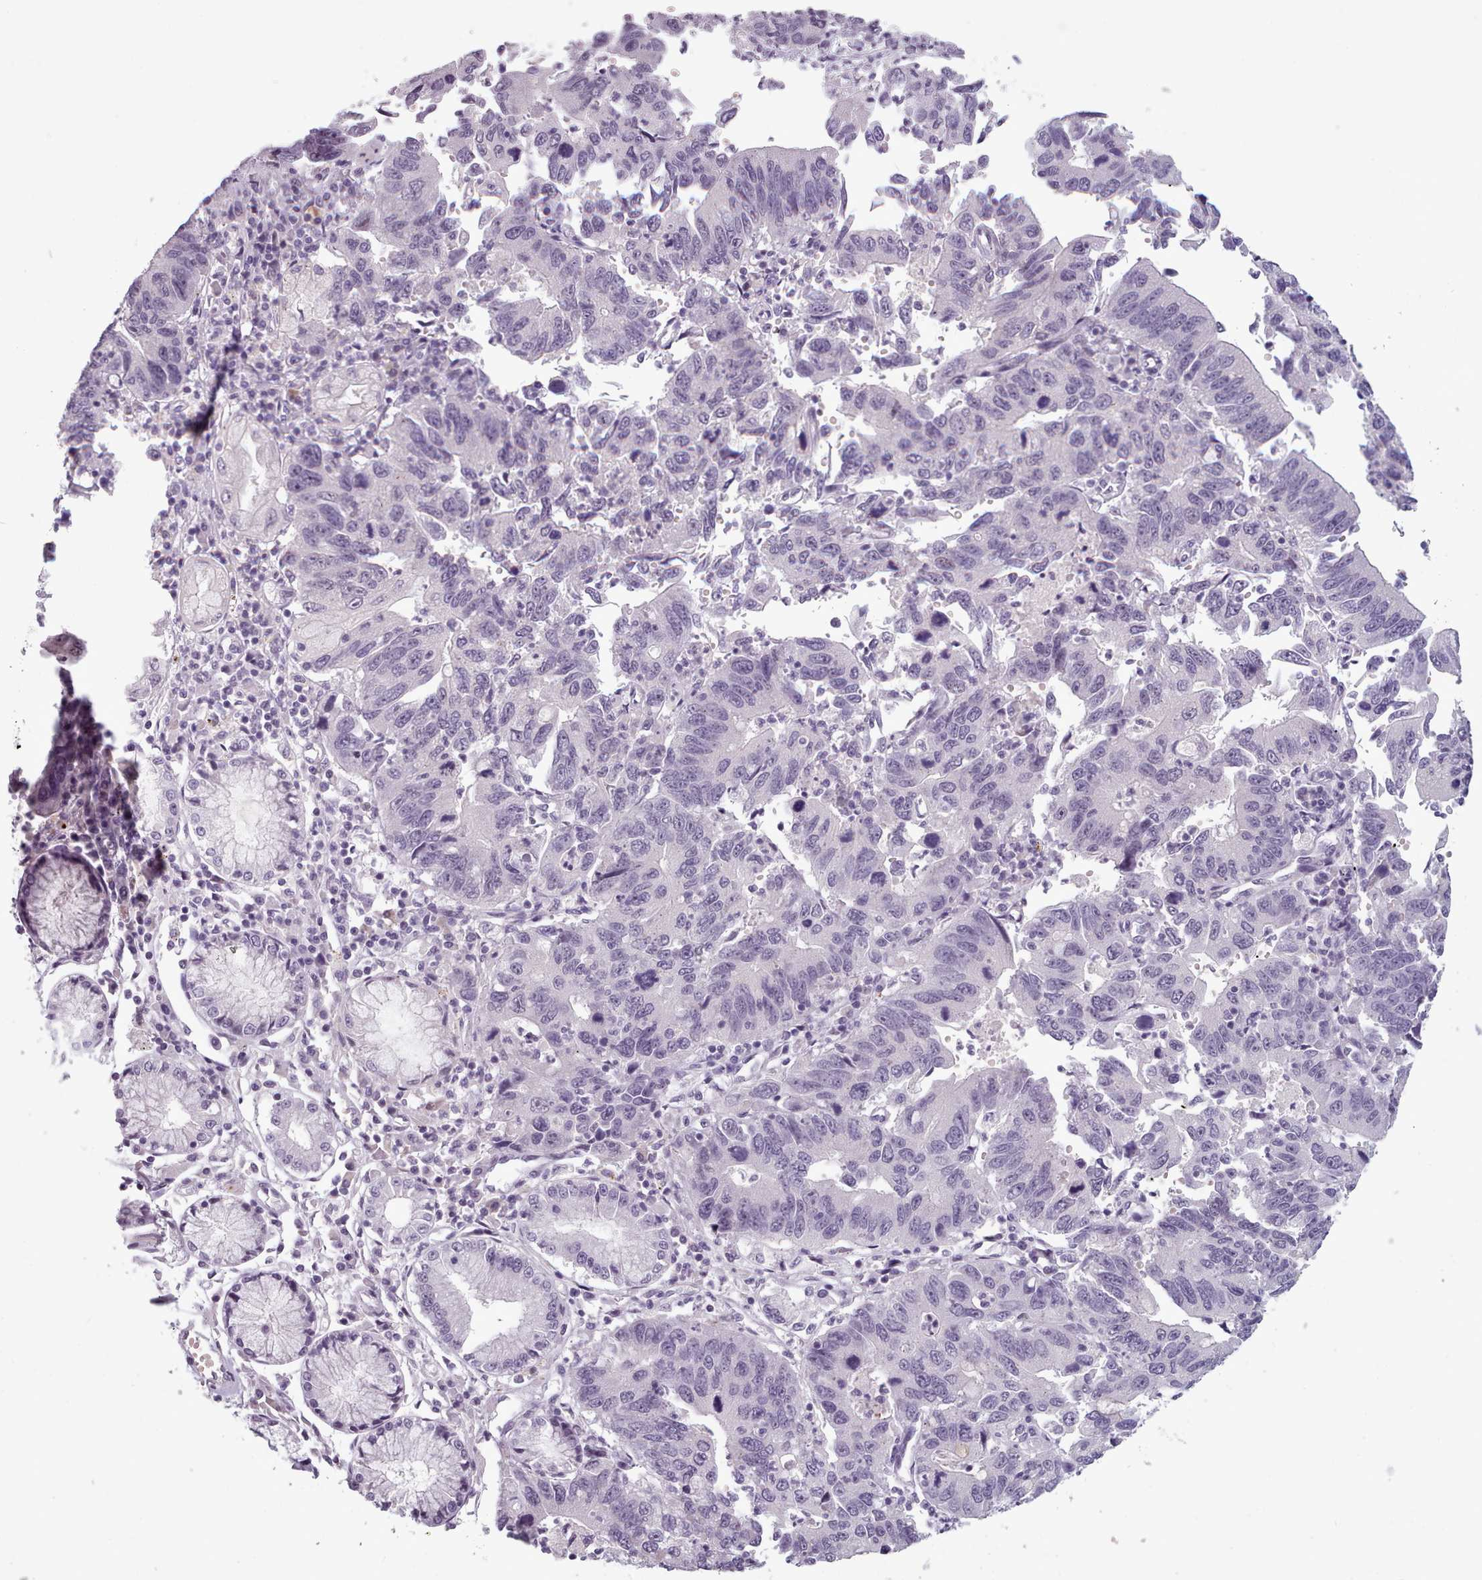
{"staining": {"intensity": "negative", "quantity": "none", "location": "none"}, "tissue": "stomach cancer", "cell_type": "Tumor cells", "image_type": "cancer", "snomed": [{"axis": "morphology", "description": "Adenocarcinoma, NOS"}, {"axis": "topography", "description": "Stomach"}], "caption": "Human adenocarcinoma (stomach) stained for a protein using IHC exhibits no expression in tumor cells.", "gene": "PBX4", "patient": {"sex": "male", "age": 59}}